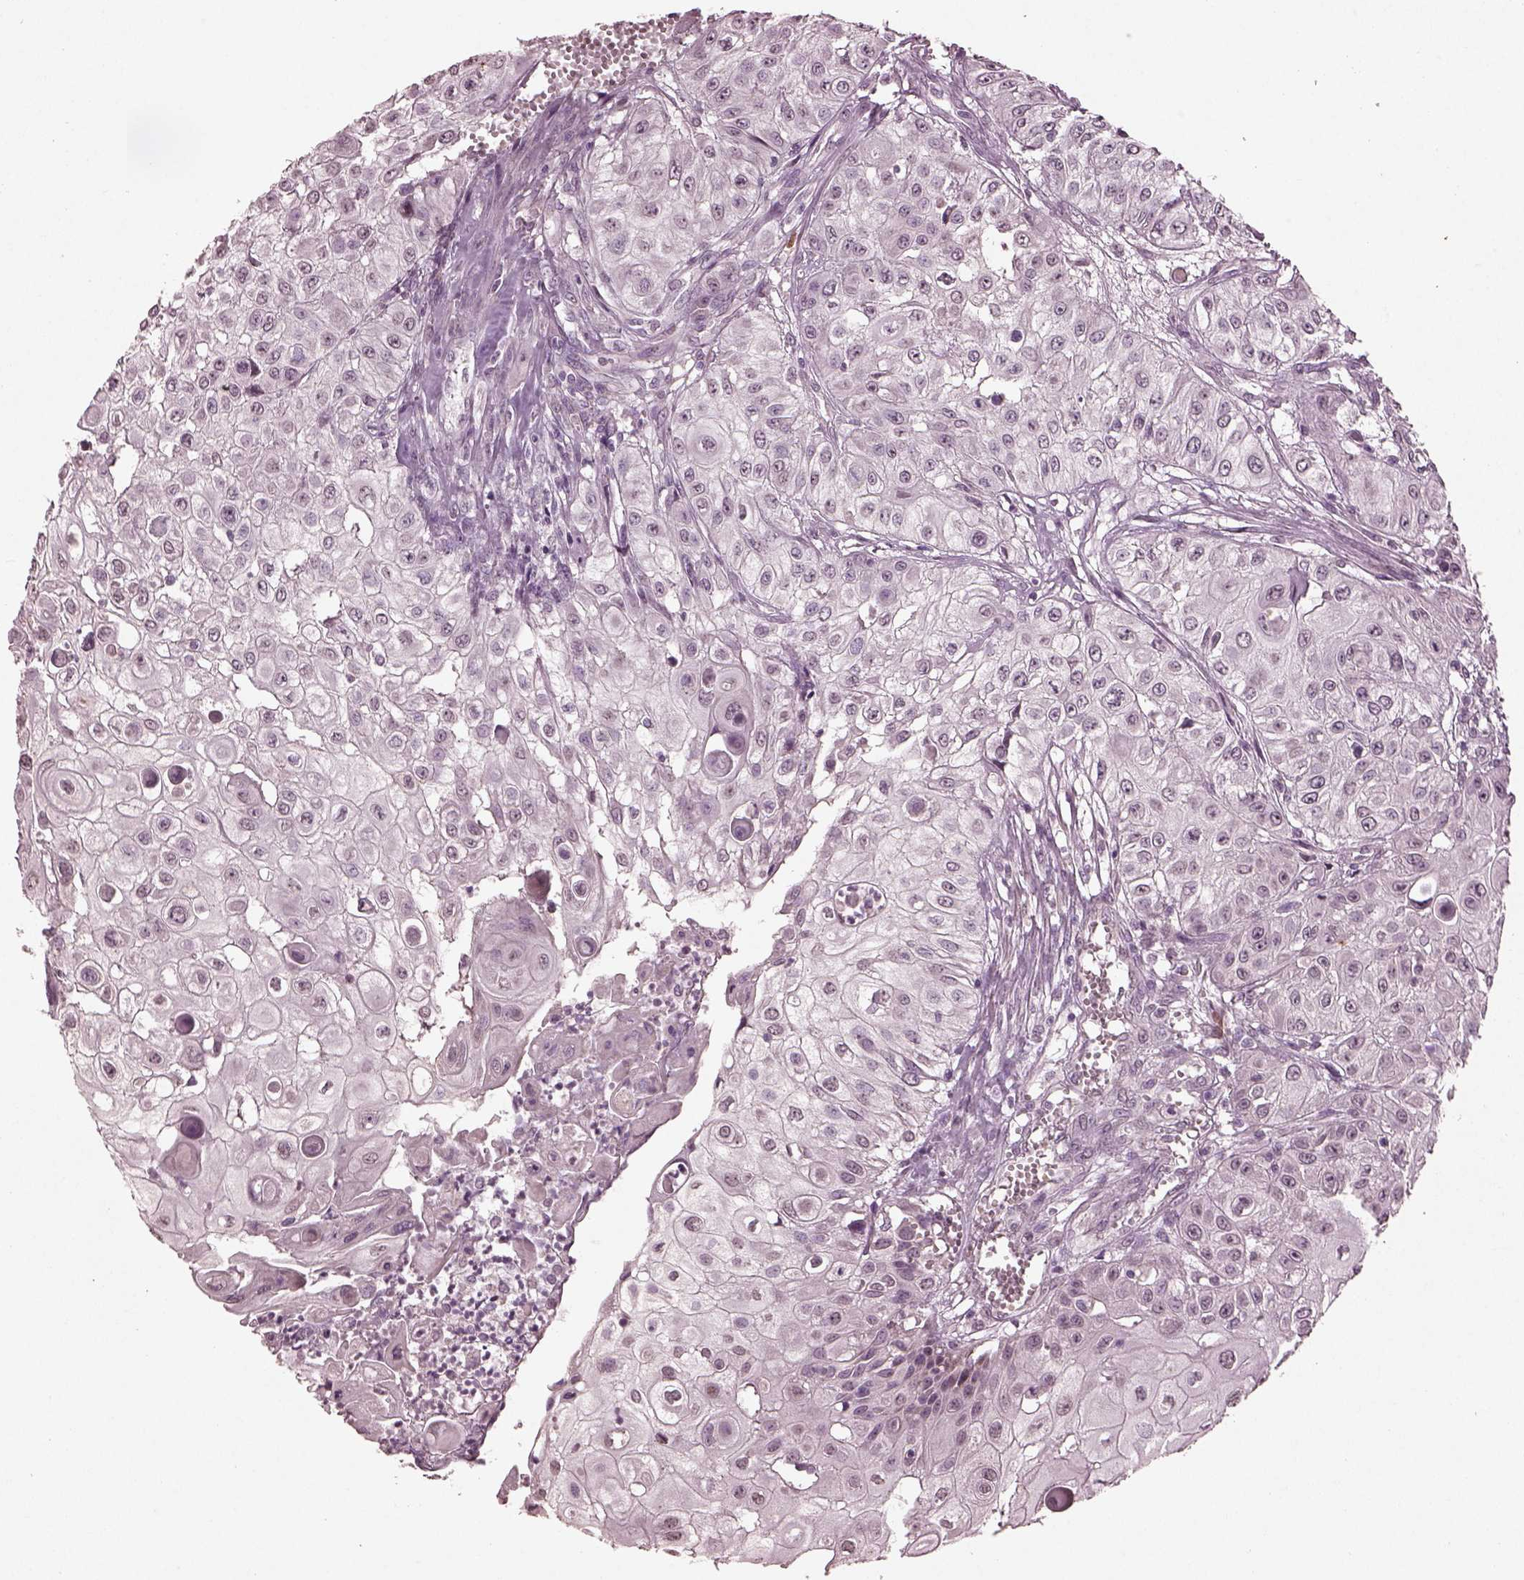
{"staining": {"intensity": "negative", "quantity": "none", "location": "none"}, "tissue": "urothelial cancer", "cell_type": "Tumor cells", "image_type": "cancer", "snomed": [{"axis": "morphology", "description": "Urothelial carcinoma, High grade"}, {"axis": "topography", "description": "Urinary bladder"}], "caption": "Immunohistochemistry photomicrograph of neoplastic tissue: human urothelial carcinoma (high-grade) stained with DAB (3,3'-diaminobenzidine) reveals no significant protein positivity in tumor cells.", "gene": "IL18RAP", "patient": {"sex": "female", "age": 79}}